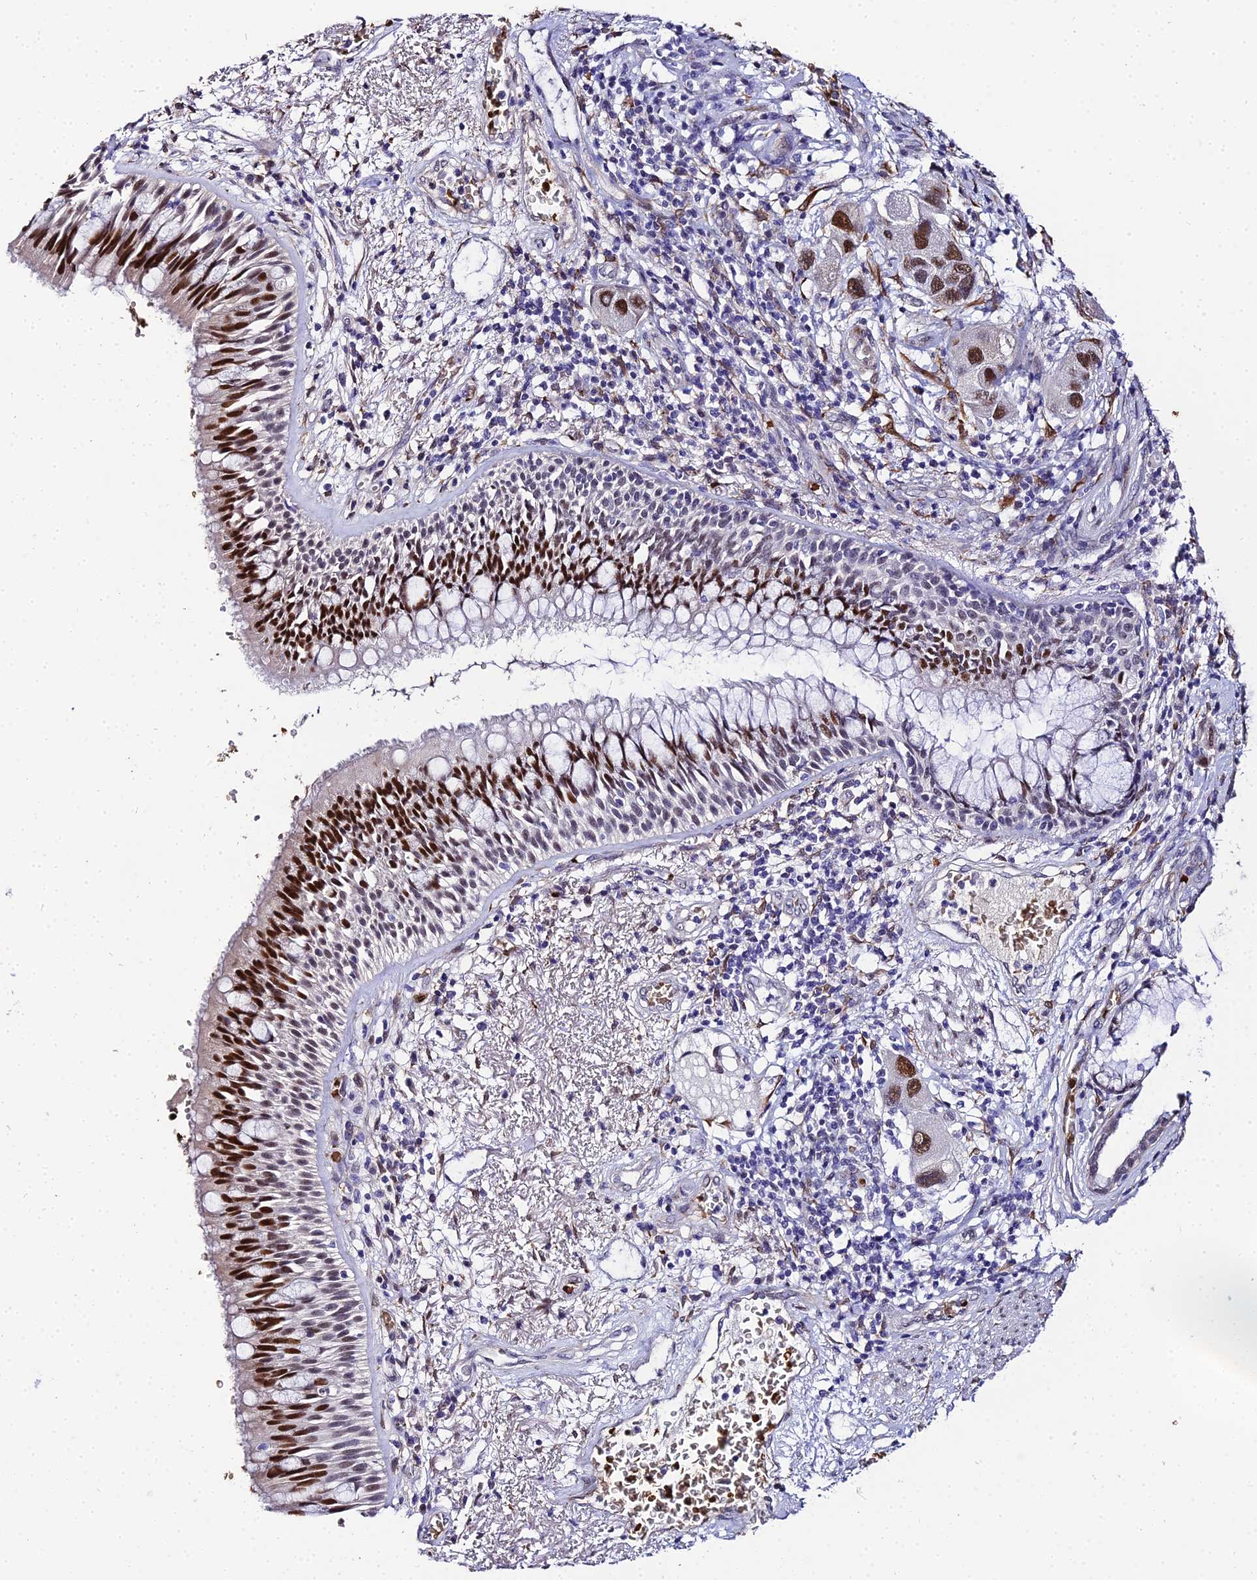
{"staining": {"intensity": "strong", "quantity": "25%-75%", "location": "nuclear"}, "tissue": "bronchus", "cell_type": "Respiratory epithelial cells", "image_type": "normal", "snomed": [{"axis": "morphology", "description": "Normal tissue, NOS"}, {"axis": "morphology", "description": "Adenocarcinoma, NOS"}, {"axis": "morphology", "description": "Adenocarcinoma, metastatic, NOS"}, {"axis": "topography", "description": "Lymph node"}, {"axis": "topography", "description": "Bronchus"}, {"axis": "topography", "description": "Lung"}], "caption": "This micrograph reveals immunohistochemistry staining of unremarkable bronchus, with high strong nuclear expression in approximately 25%-75% of respiratory epithelial cells.", "gene": "BCL9", "patient": {"sex": "female", "age": 54}}